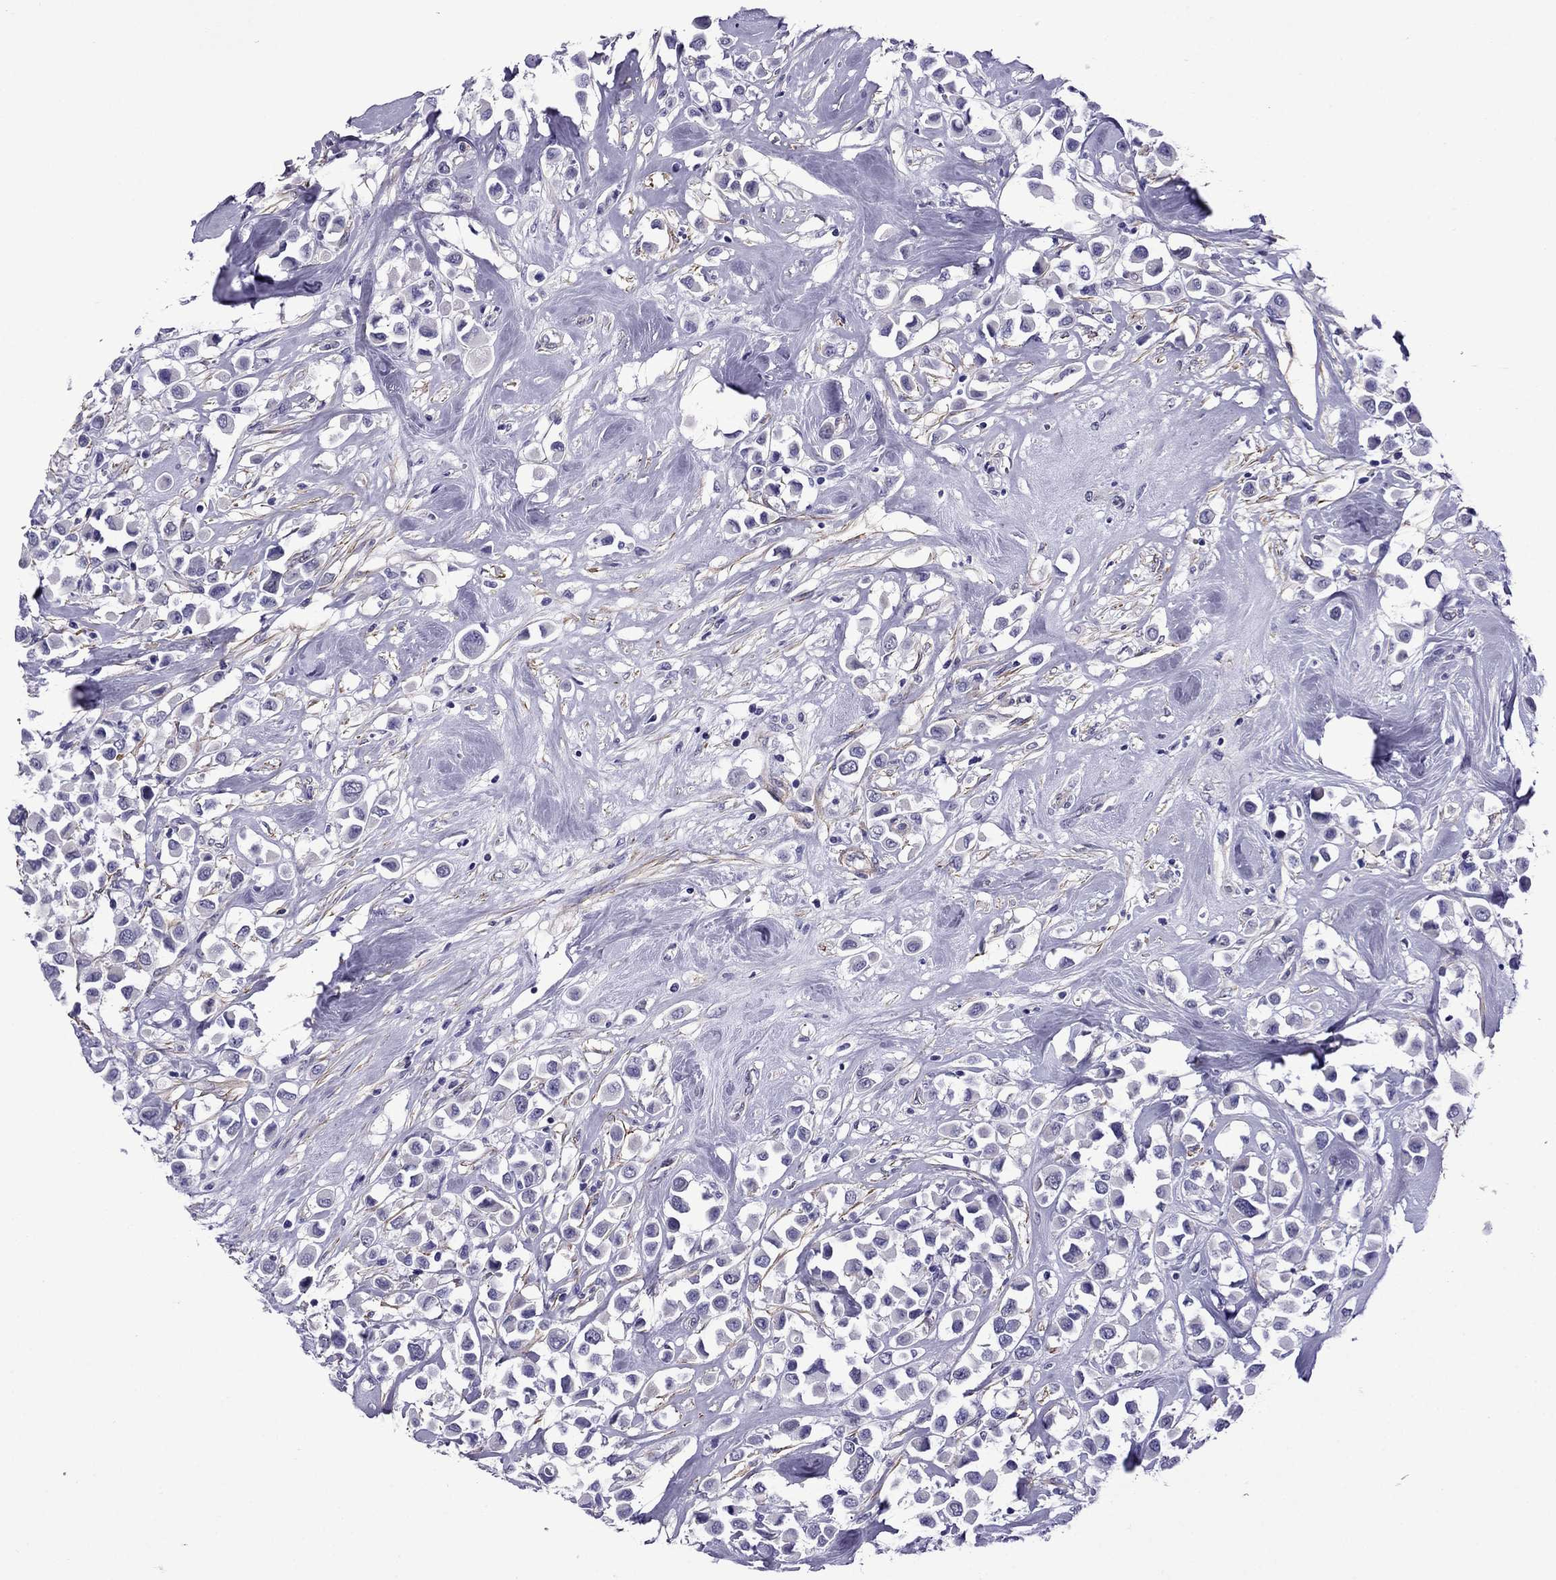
{"staining": {"intensity": "negative", "quantity": "none", "location": "none"}, "tissue": "breast cancer", "cell_type": "Tumor cells", "image_type": "cancer", "snomed": [{"axis": "morphology", "description": "Duct carcinoma"}, {"axis": "topography", "description": "Breast"}], "caption": "Immunohistochemical staining of breast invasive ductal carcinoma reveals no significant expression in tumor cells.", "gene": "CHRNA5", "patient": {"sex": "female", "age": 61}}